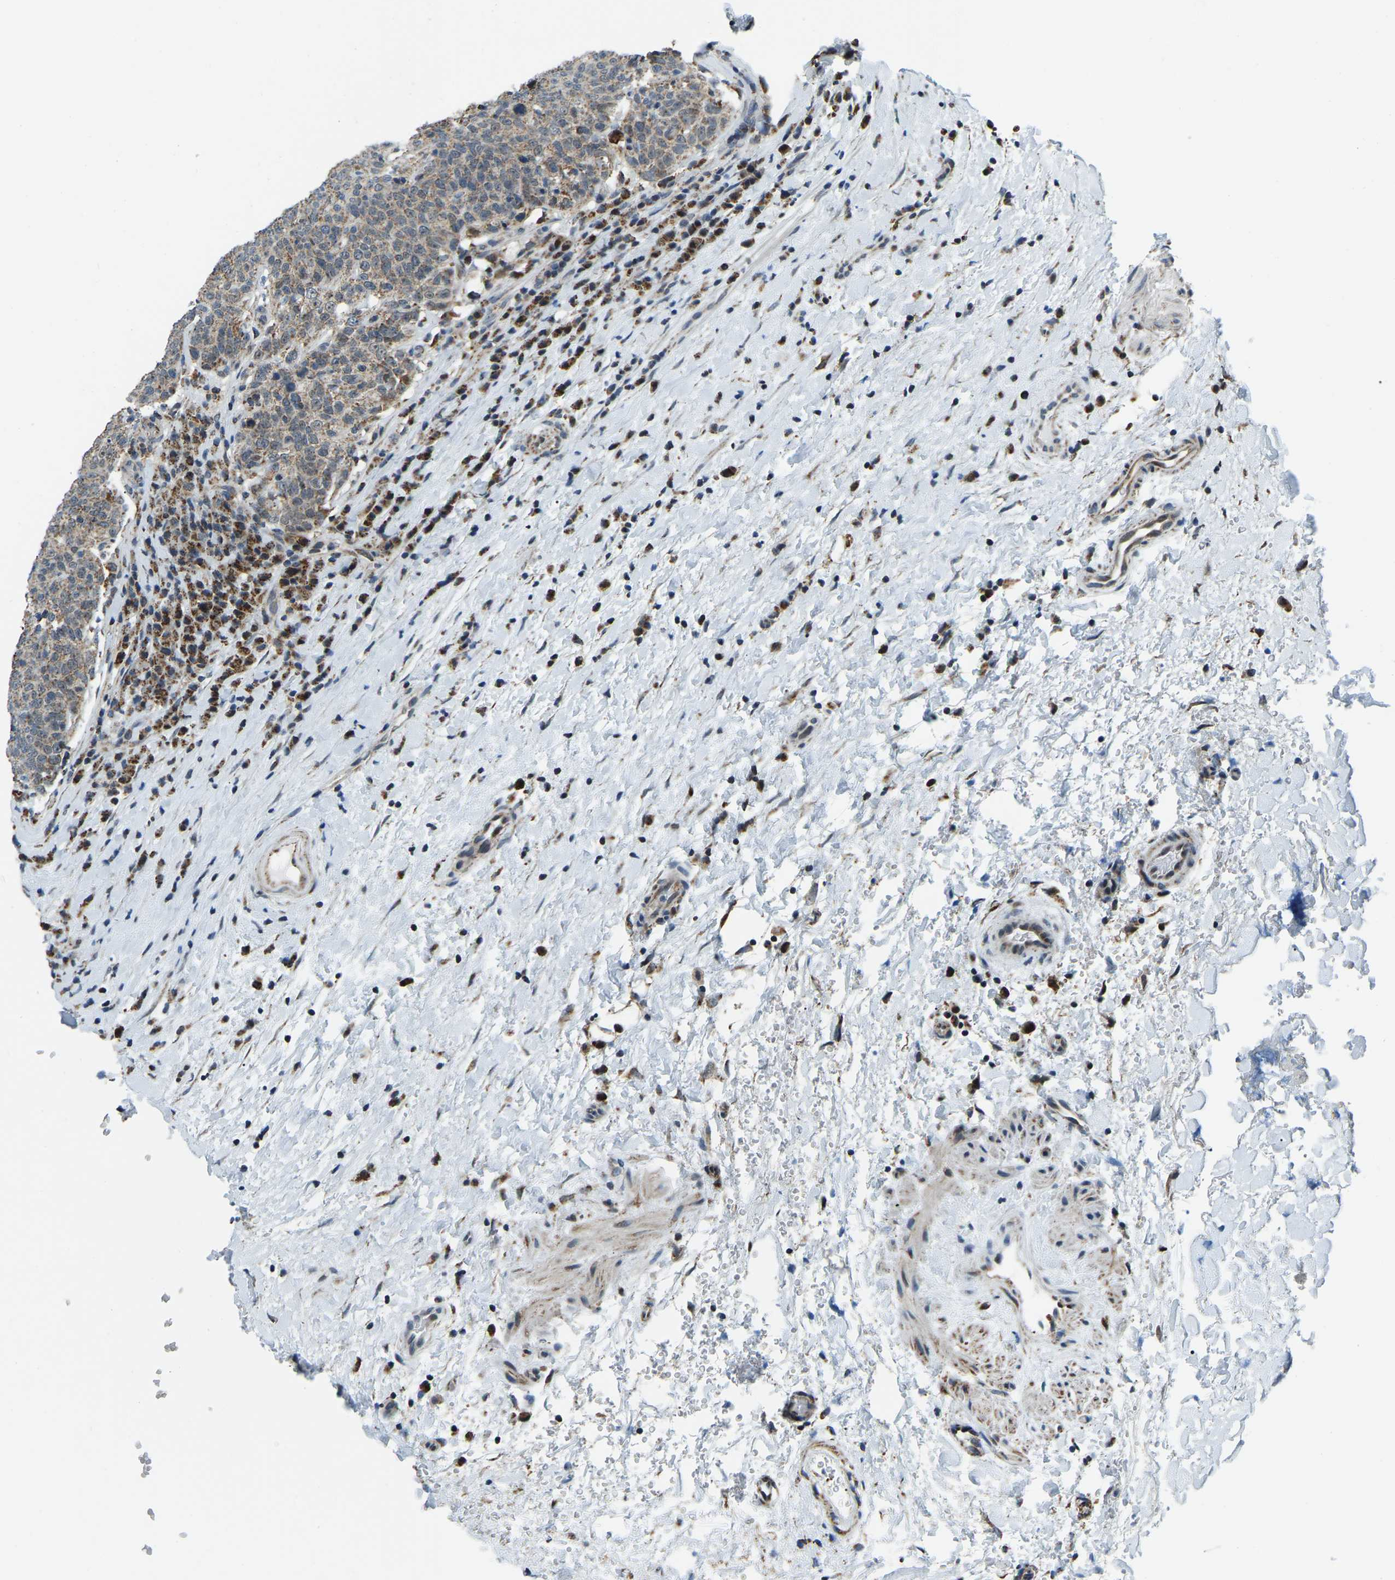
{"staining": {"intensity": "weak", "quantity": ">75%", "location": "cytoplasmic/membranous"}, "tissue": "head and neck cancer", "cell_type": "Tumor cells", "image_type": "cancer", "snomed": [{"axis": "morphology", "description": "Squamous cell carcinoma, NOS"}, {"axis": "morphology", "description": "Squamous cell carcinoma, metastatic, NOS"}, {"axis": "topography", "description": "Lymph node"}, {"axis": "topography", "description": "Head-Neck"}], "caption": "Metastatic squamous cell carcinoma (head and neck) was stained to show a protein in brown. There is low levels of weak cytoplasmic/membranous staining in approximately >75% of tumor cells.", "gene": "RBM33", "patient": {"sex": "male", "age": 62}}